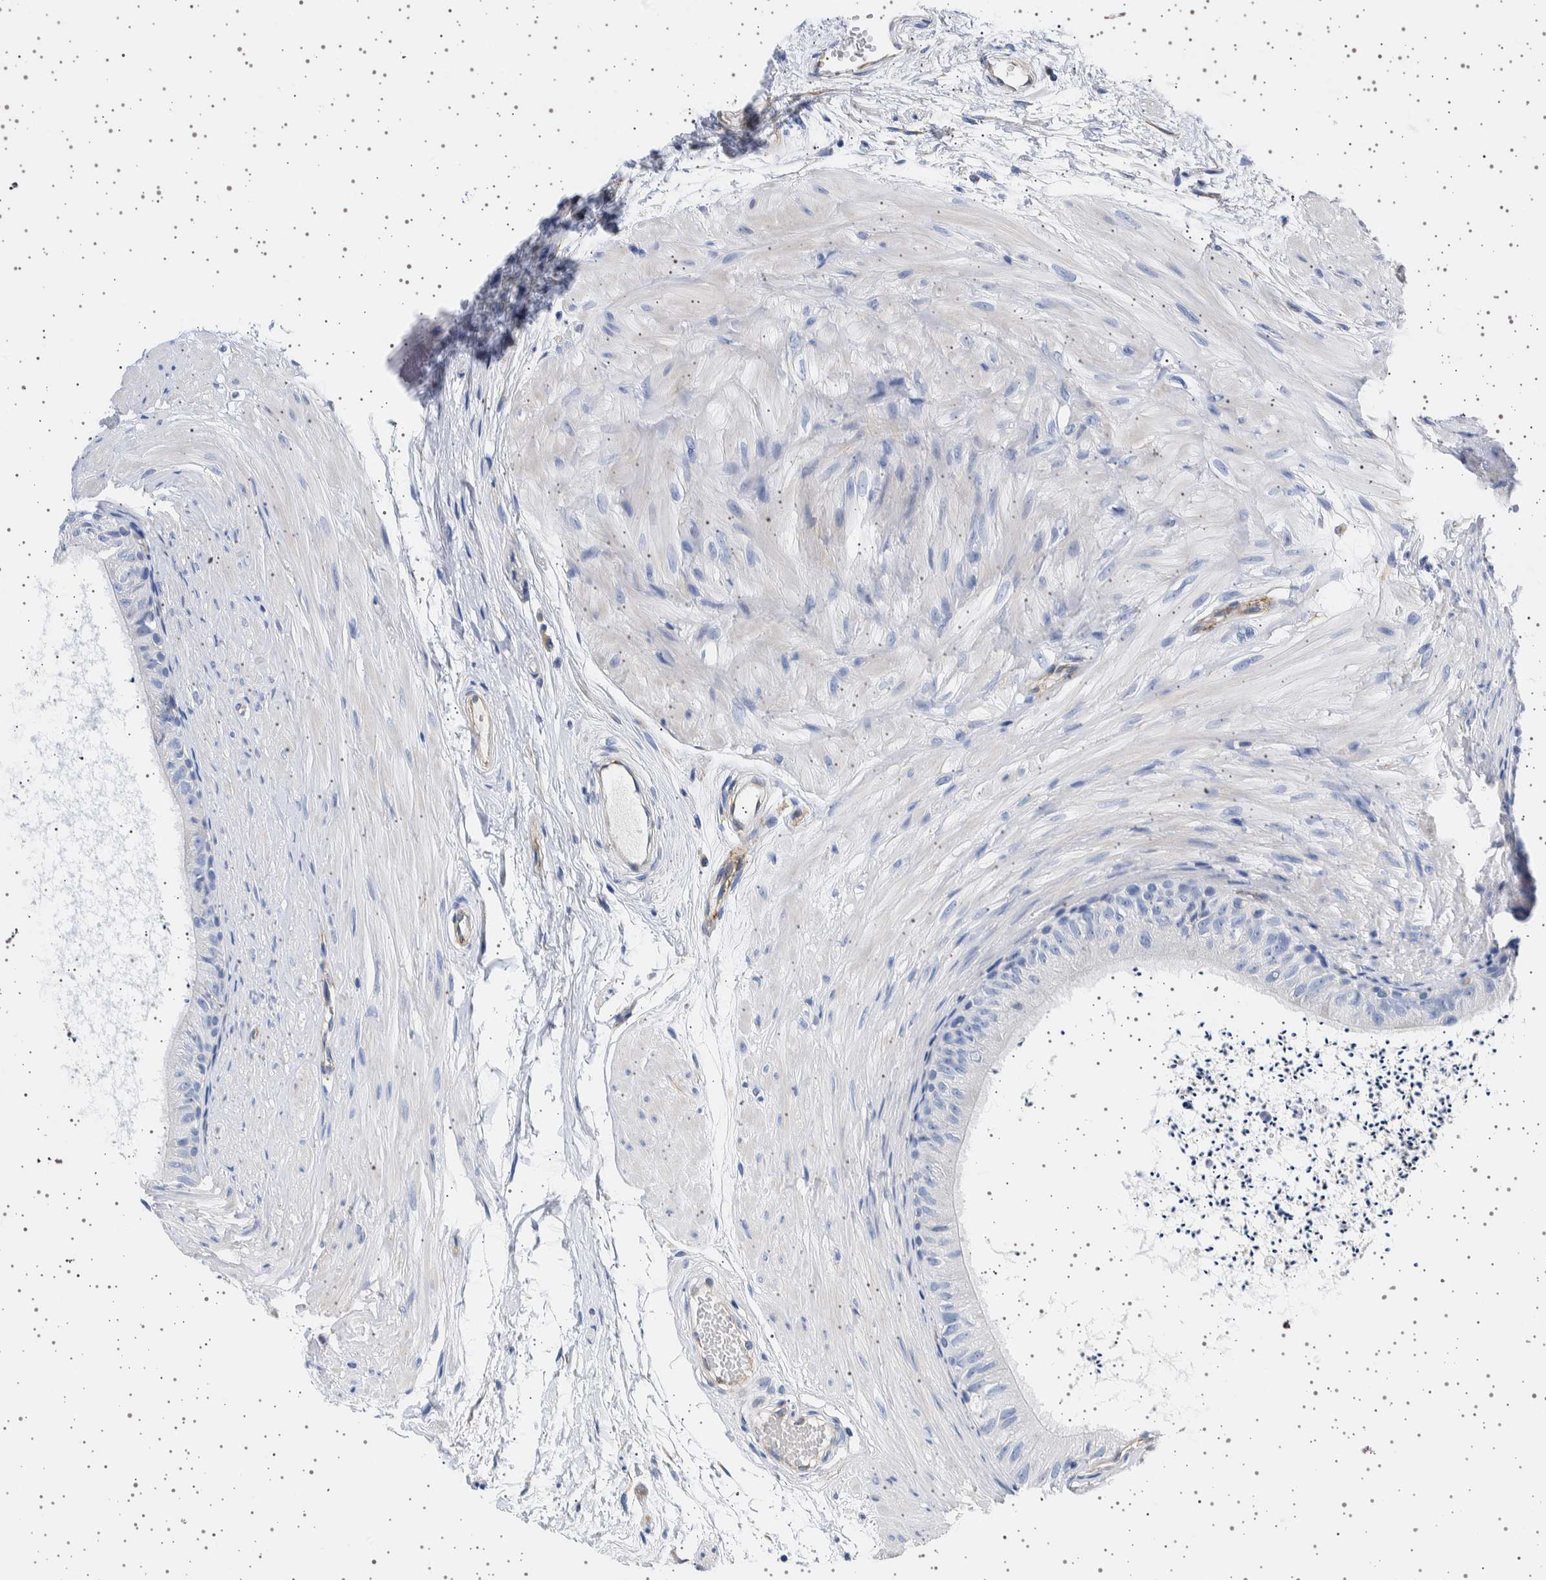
{"staining": {"intensity": "moderate", "quantity": "<25%", "location": "cytoplasmic/membranous"}, "tissue": "epididymis", "cell_type": "Glandular cells", "image_type": "normal", "snomed": [{"axis": "morphology", "description": "Normal tissue, NOS"}, {"axis": "topography", "description": "Epididymis"}], "caption": "Human epididymis stained with a brown dye shows moderate cytoplasmic/membranous positive staining in approximately <25% of glandular cells.", "gene": "SEPTIN4", "patient": {"sex": "male", "age": 56}}